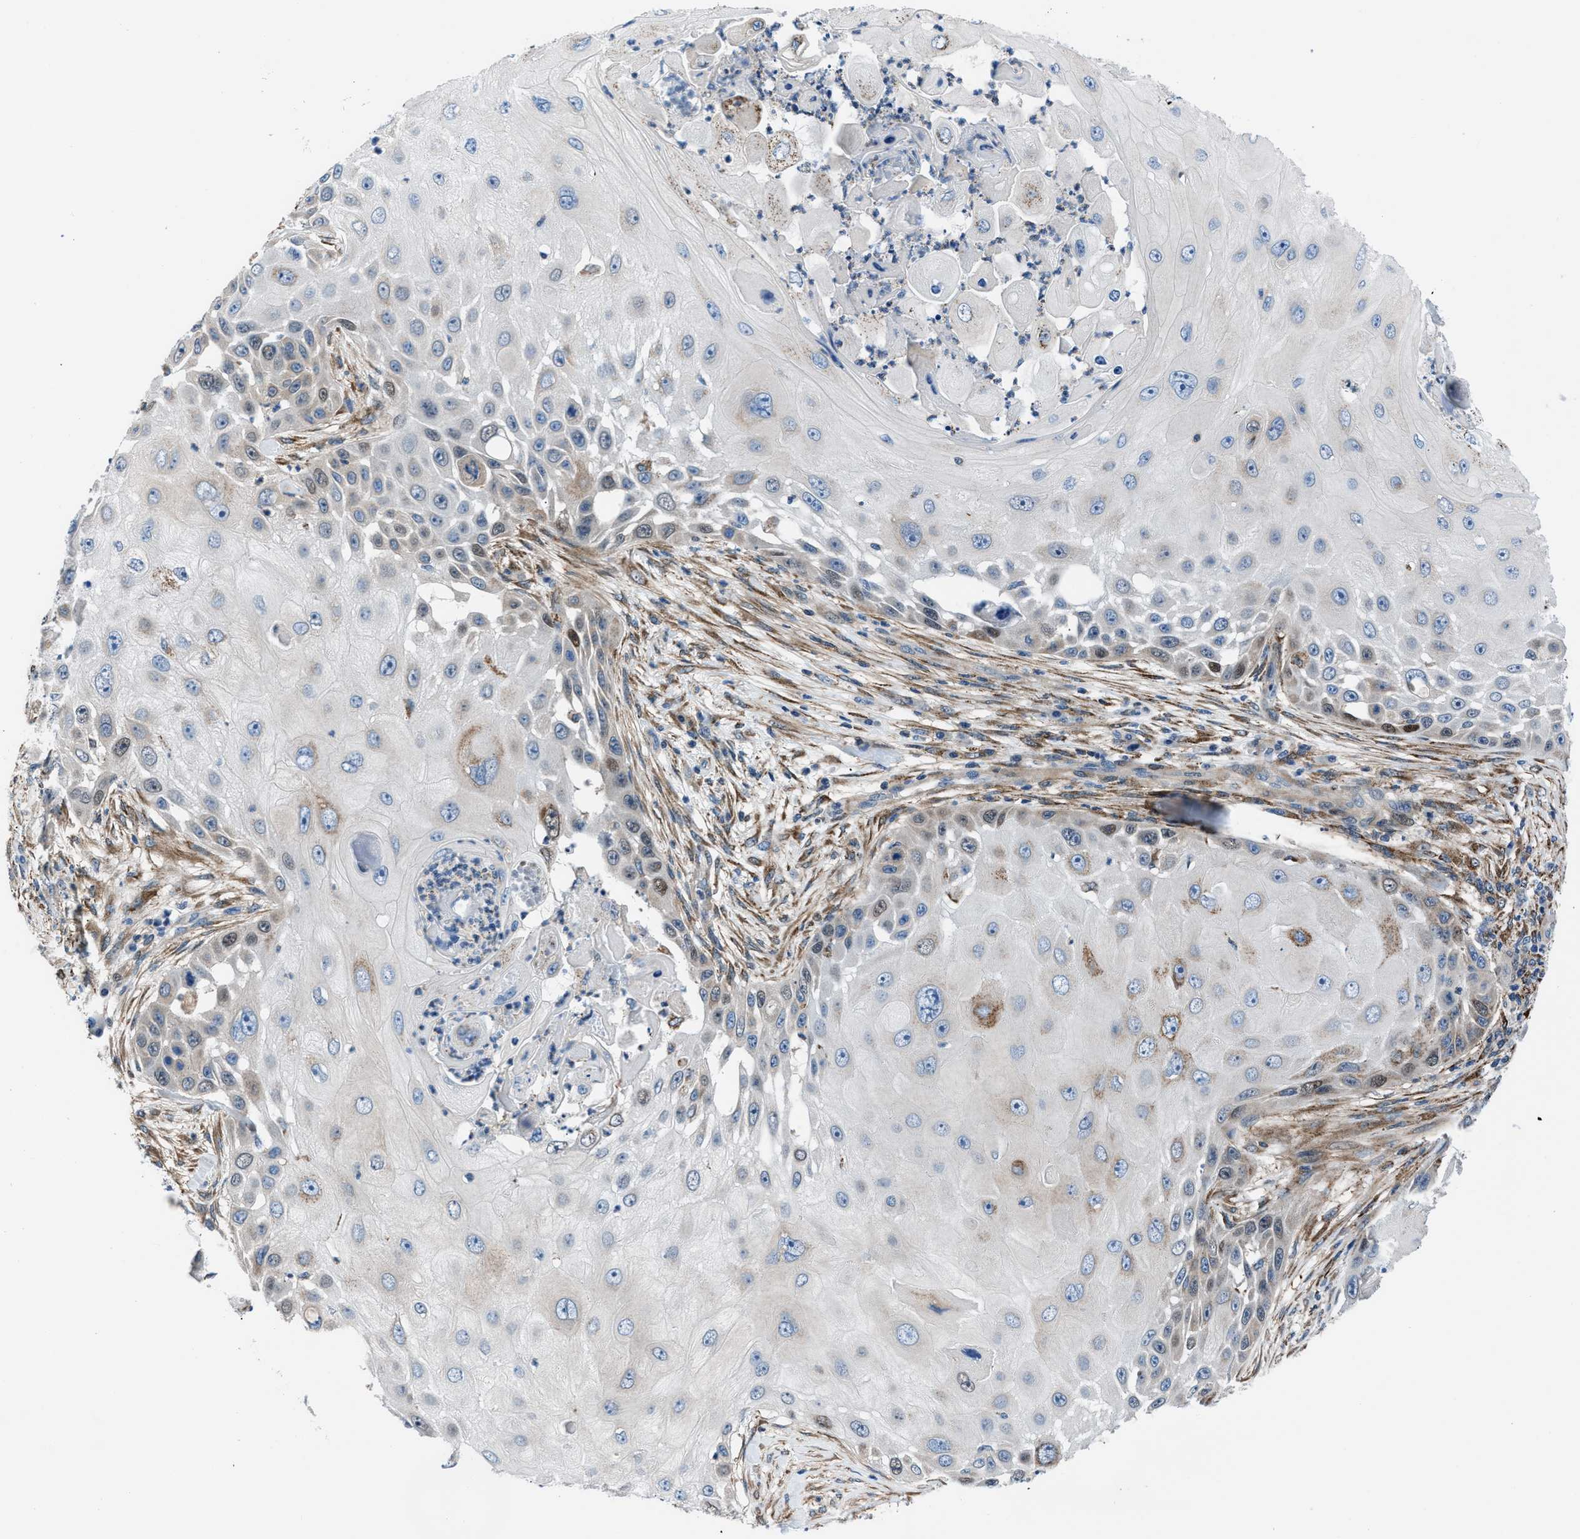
{"staining": {"intensity": "moderate", "quantity": "<25%", "location": "cytoplasmic/membranous,nuclear"}, "tissue": "skin cancer", "cell_type": "Tumor cells", "image_type": "cancer", "snomed": [{"axis": "morphology", "description": "Squamous cell carcinoma, NOS"}, {"axis": "topography", "description": "Skin"}], "caption": "Immunohistochemical staining of skin squamous cell carcinoma displays moderate cytoplasmic/membranous and nuclear protein positivity in approximately <25% of tumor cells.", "gene": "TMEM45B", "patient": {"sex": "female", "age": 44}}